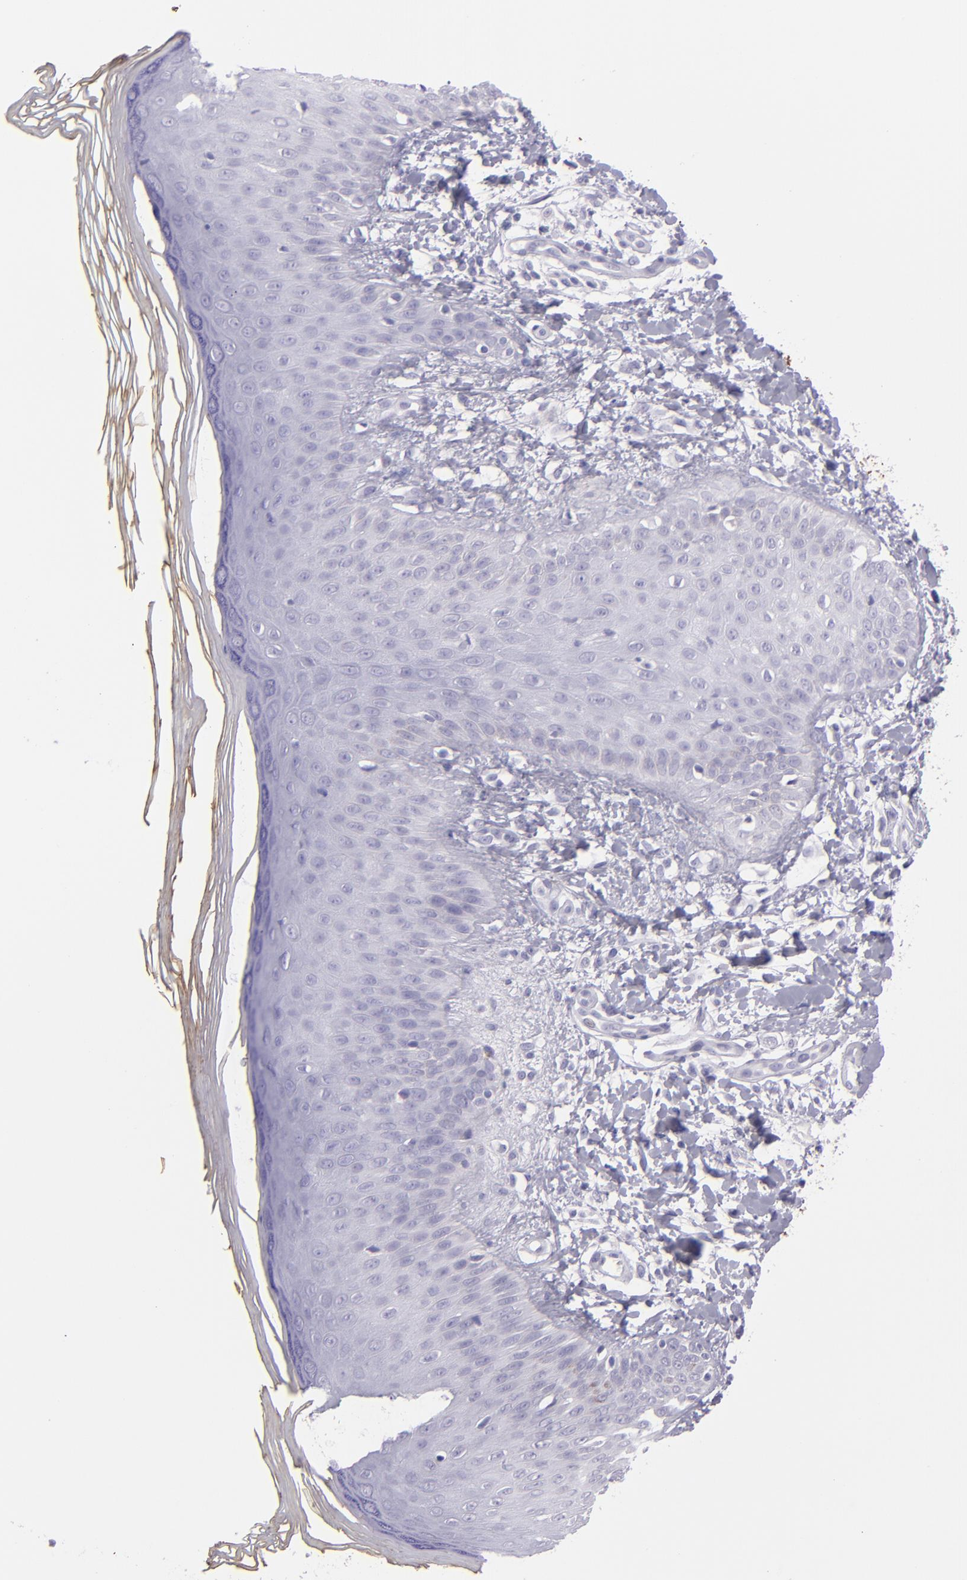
{"staining": {"intensity": "negative", "quantity": "none", "location": "none"}, "tissue": "skin", "cell_type": "Epidermal cells", "image_type": "normal", "snomed": [{"axis": "morphology", "description": "Normal tissue, NOS"}, {"axis": "morphology", "description": "Inflammation, NOS"}, {"axis": "topography", "description": "Soft tissue"}, {"axis": "topography", "description": "Anal"}], "caption": "Human skin stained for a protein using immunohistochemistry exhibits no positivity in epidermal cells.", "gene": "TNNT3", "patient": {"sex": "female", "age": 15}}